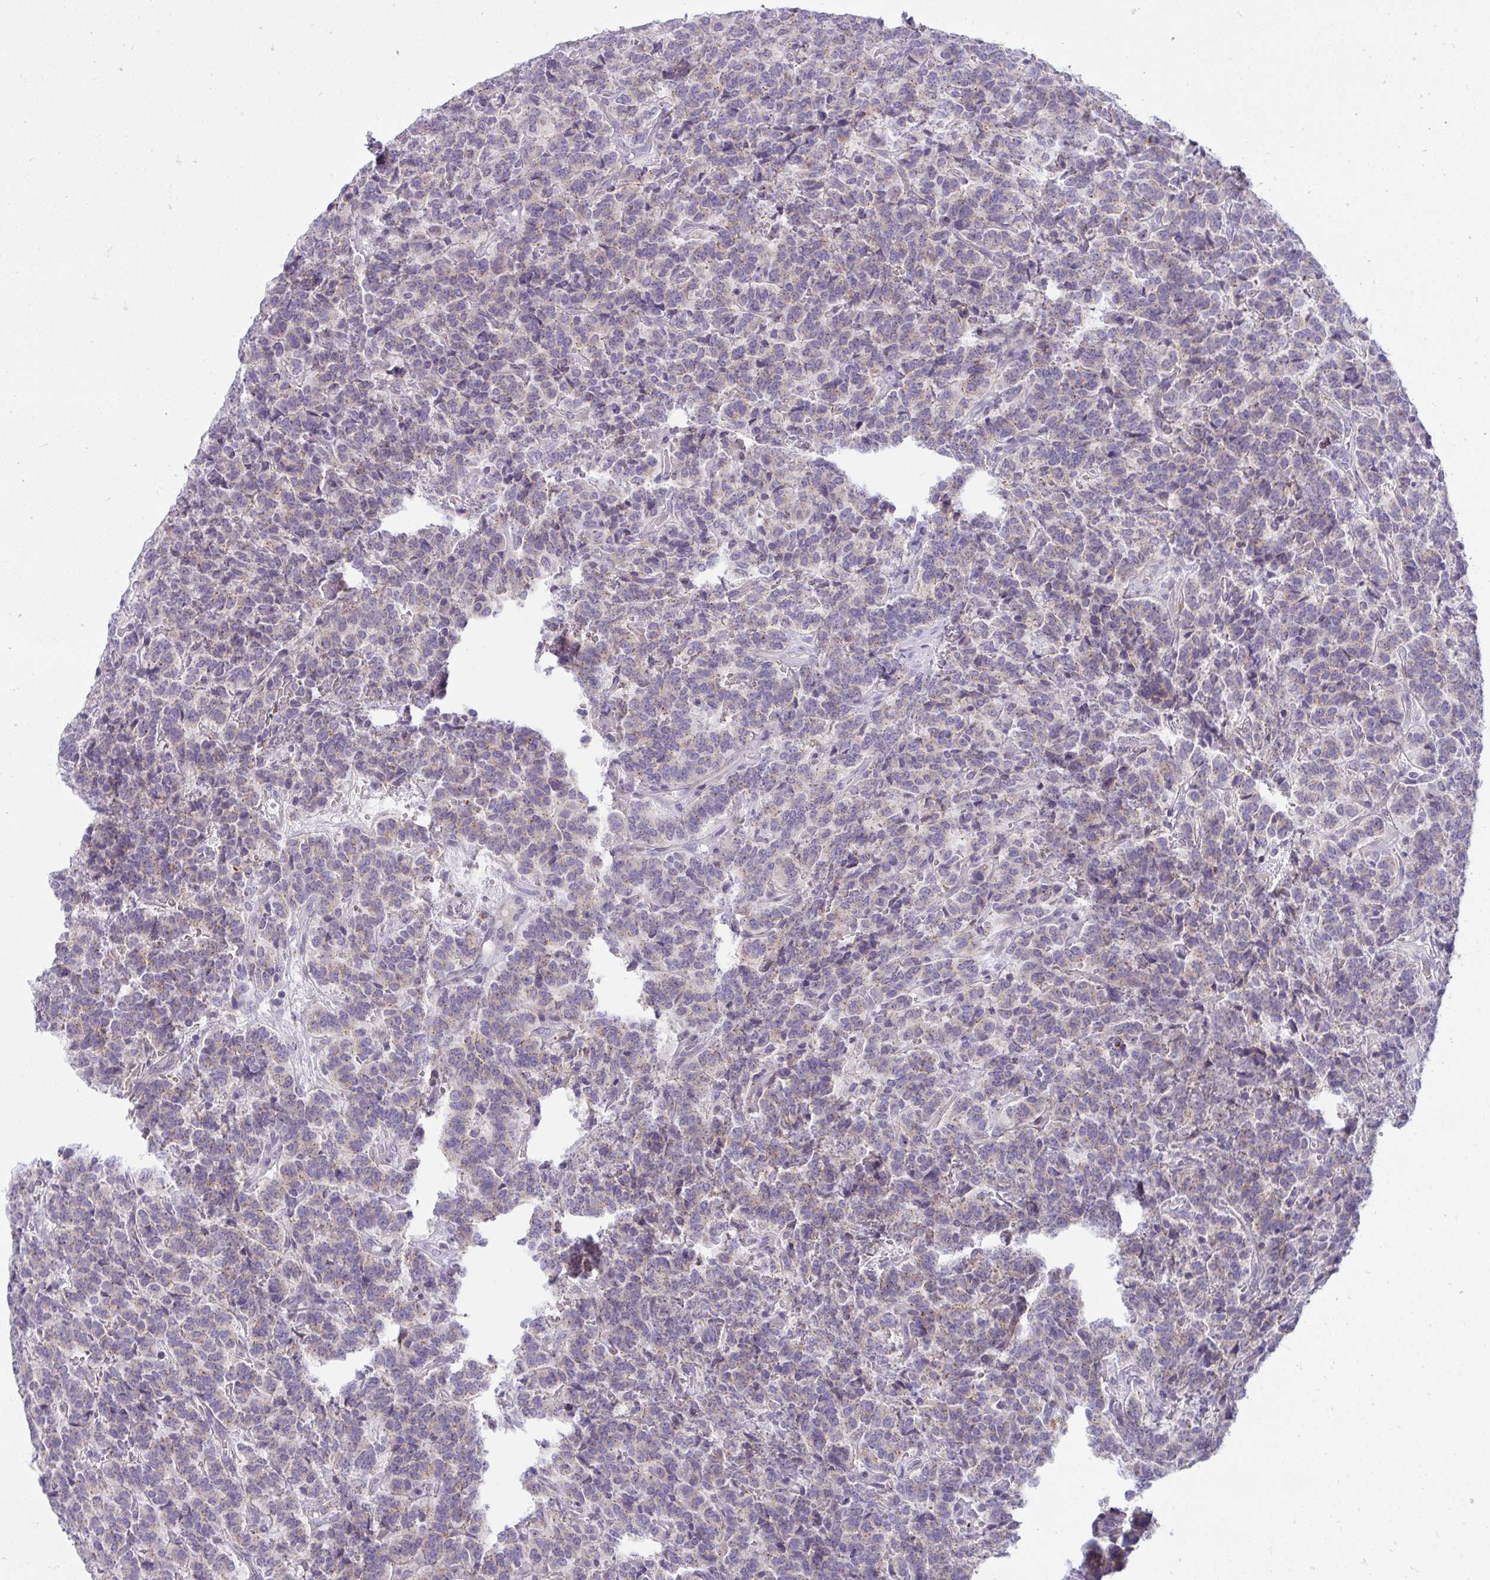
{"staining": {"intensity": "weak", "quantity": "<25%", "location": "cytoplasmic/membranous"}, "tissue": "carcinoid", "cell_type": "Tumor cells", "image_type": "cancer", "snomed": [{"axis": "morphology", "description": "Carcinoid, malignant, NOS"}, {"axis": "topography", "description": "Pancreas"}], "caption": "IHC image of neoplastic tissue: human carcinoid stained with DAB (3,3'-diaminobenzidine) displays no significant protein positivity in tumor cells. (DAB (3,3'-diaminobenzidine) IHC, high magnification).", "gene": "VPS4B", "patient": {"sex": "male", "age": 36}}